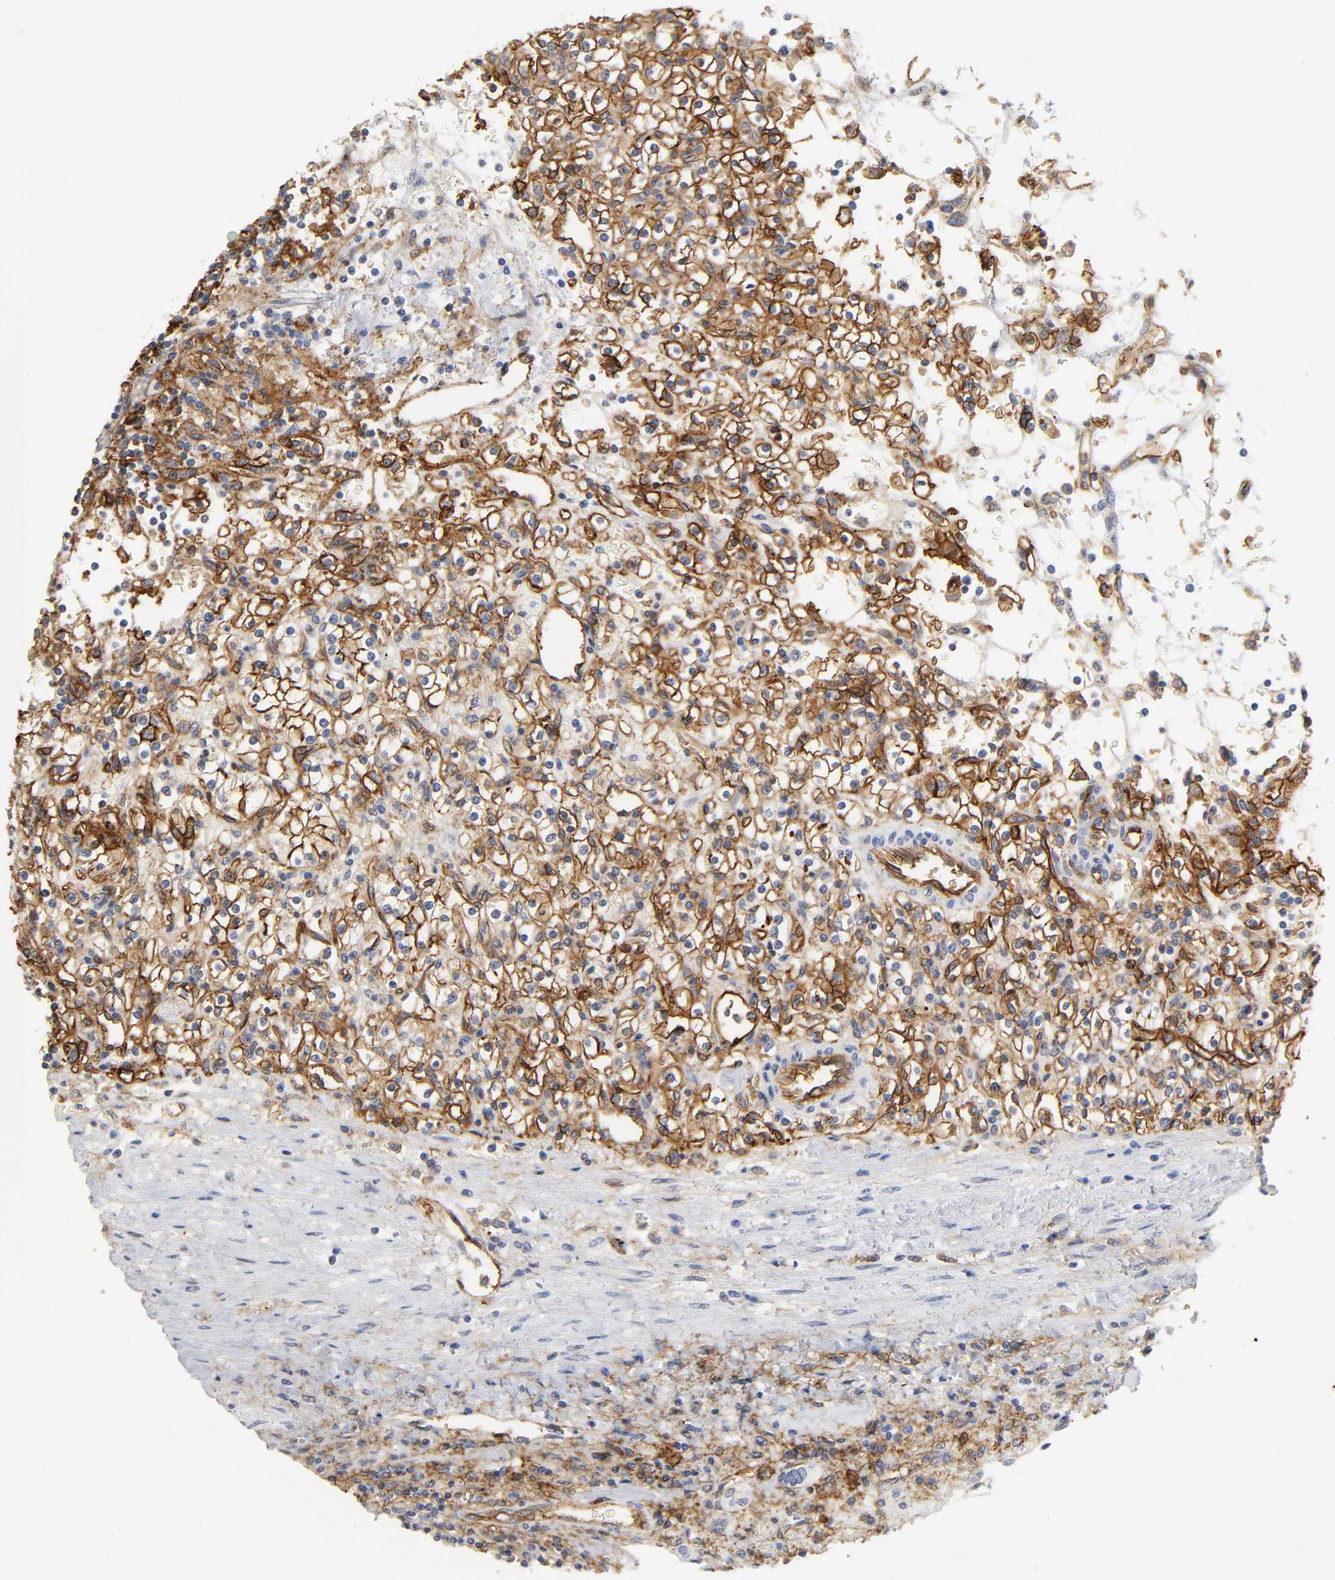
{"staining": {"intensity": "strong", "quantity": ">75%", "location": "cytoplasmic/membranous"}, "tissue": "renal cancer", "cell_type": "Tumor cells", "image_type": "cancer", "snomed": [{"axis": "morphology", "description": "Normal tissue, NOS"}, {"axis": "morphology", "description": "Adenocarcinoma, NOS"}, {"axis": "topography", "description": "Kidney"}], "caption": "Immunohistochemistry (IHC) of human renal cancer (adenocarcinoma) demonstrates high levels of strong cytoplasmic/membranous expression in about >75% of tumor cells.", "gene": "ICAM1", "patient": {"sex": "female", "age": 55}}